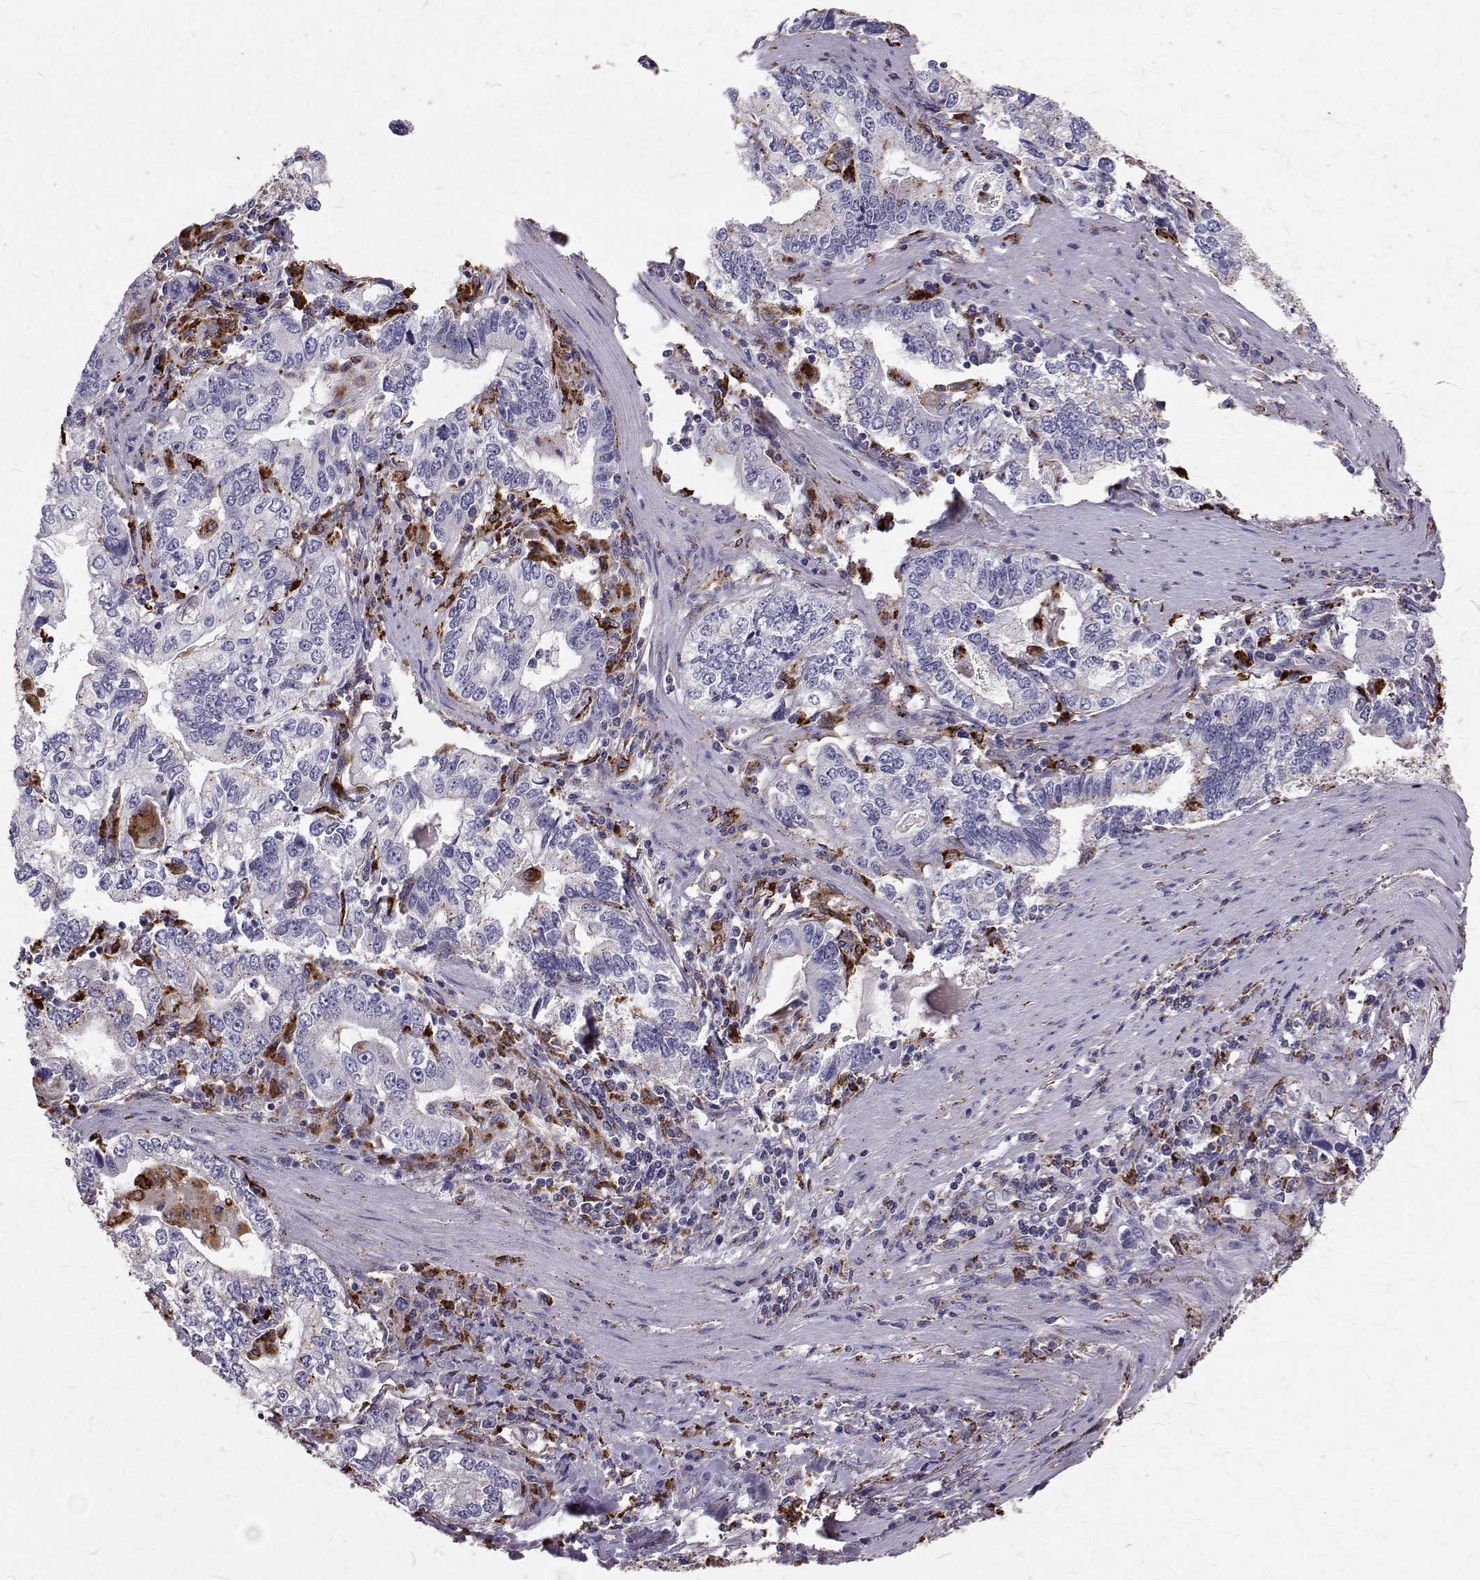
{"staining": {"intensity": "strong", "quantity": "<25%", "location": "cytoplasmic/membranous"}, "tissue": "stomach cancer", "cell_type": "Tumor cells", "image_type": "cancer", "snomed": [{"axis": "morphology", "description": "Adenocarcinoma, NOS"}, {"axis": "topography", "description": "Stomach, lower"}], "caption": "Protein expression analysis of human stomach cancer reveals strong cytoplasmic/membranous positivity in approximately <25% of tumor cells. Immunohistochemistry (ihc) stains the protein of interest in brown and the nuclei are stained blue.", "gene": "TPP1", "patient": {"sex": "female", "age": 72}}